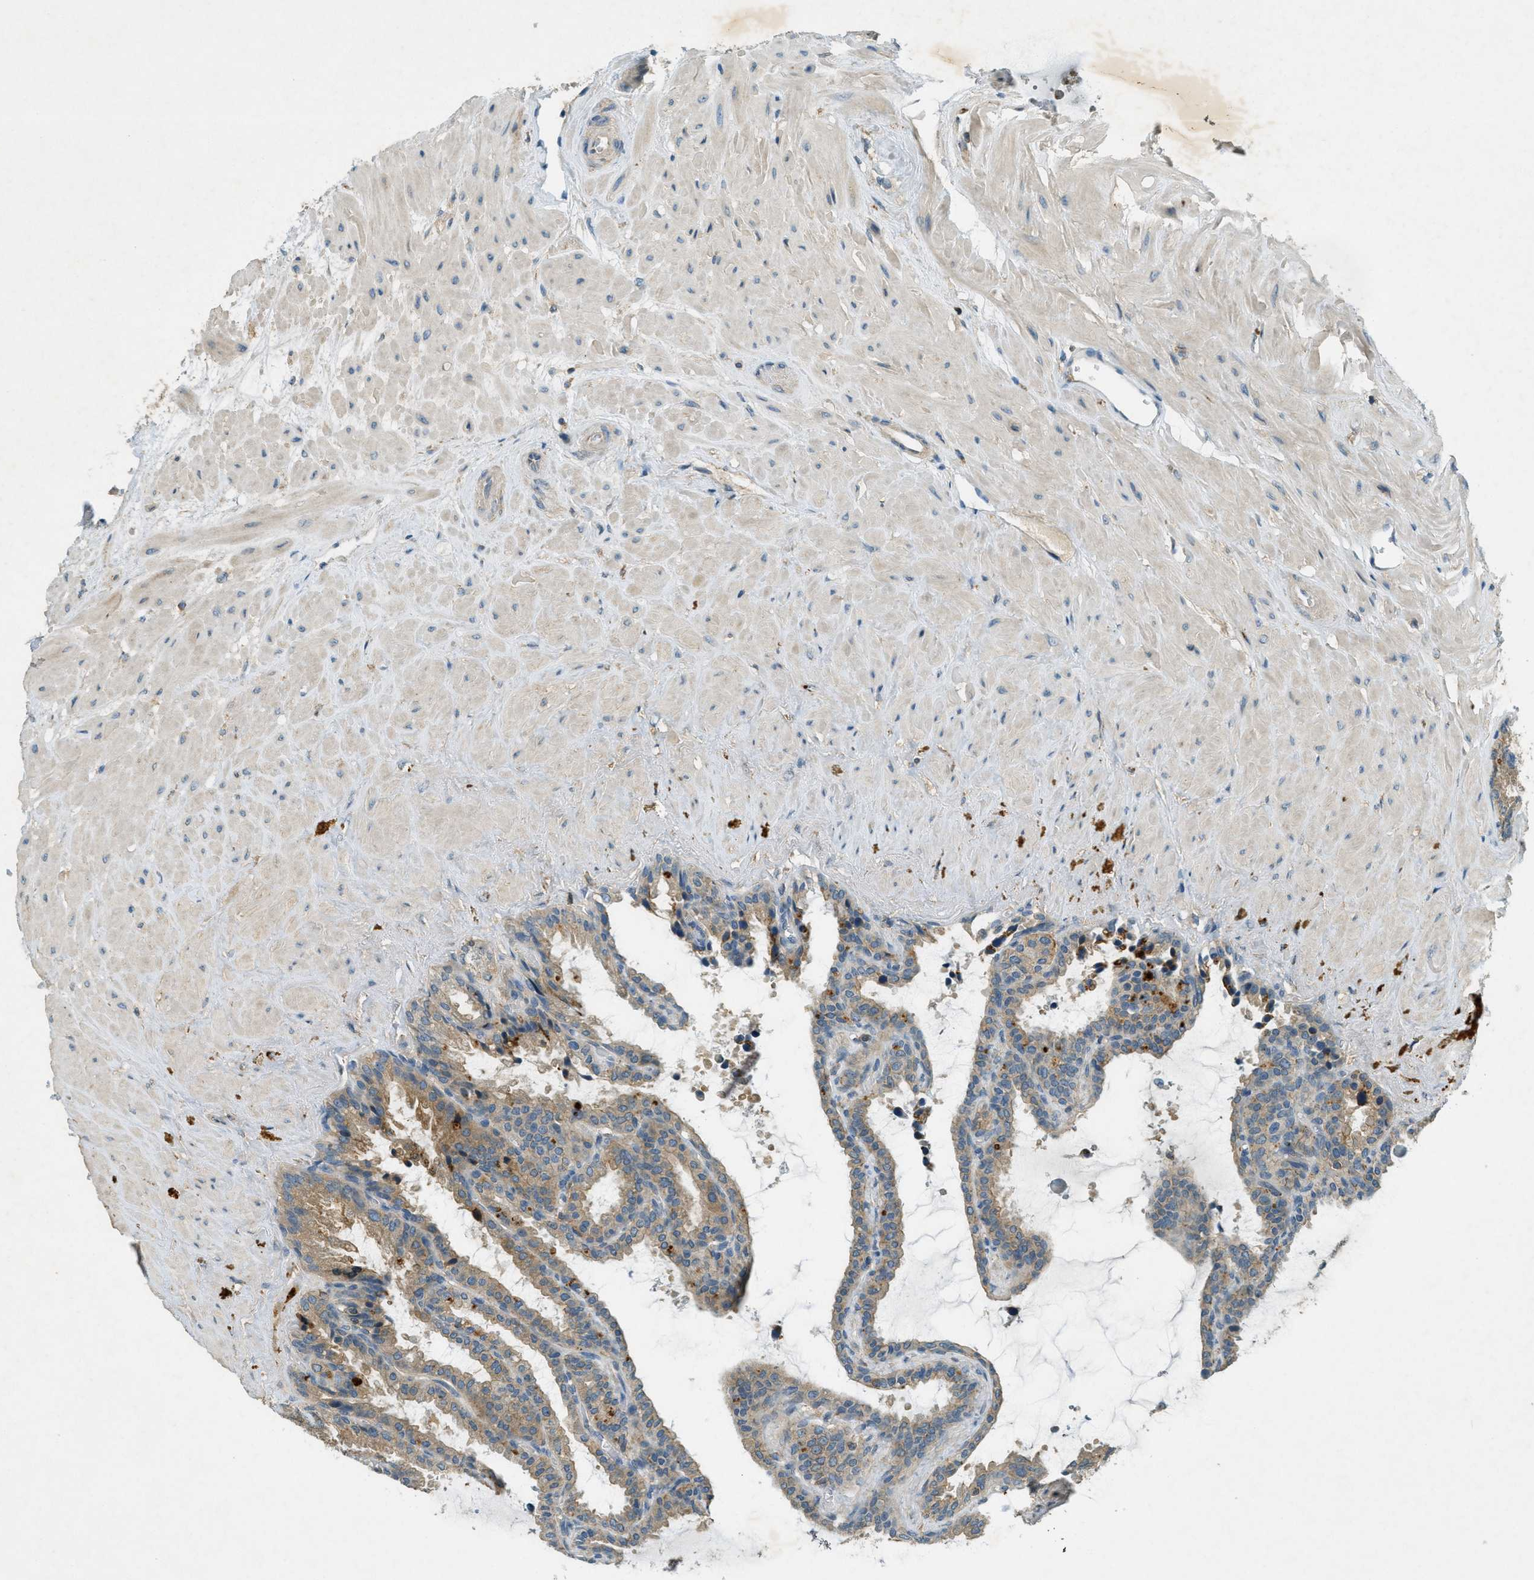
{"staining": {"intensity": "moderate", "quantity": ">75%", "location": "cytoplasmic/membranous"}, "tissue": "seminal vesicle", "cell_type": "Glandular cells", "image_type": "normal", "snomed": [{"axis": "morphology", "description": "Normal tissue, NOS"}, {"axis": "topography", "description": "Seminal veicle"}], "caption": "The micrograph reveals immunohistochemical staining of normal seminal vesicle. There is moderate cytoplasmic/membranous positivity is present in approximately >75% of glandular cells. (Stains: DAB in brown, nuclei in blue, Microscopy: brightfield microscopy at high magnification).", "gene": "NUDT4B", "patient": {"sex": "male", "age": 46}}